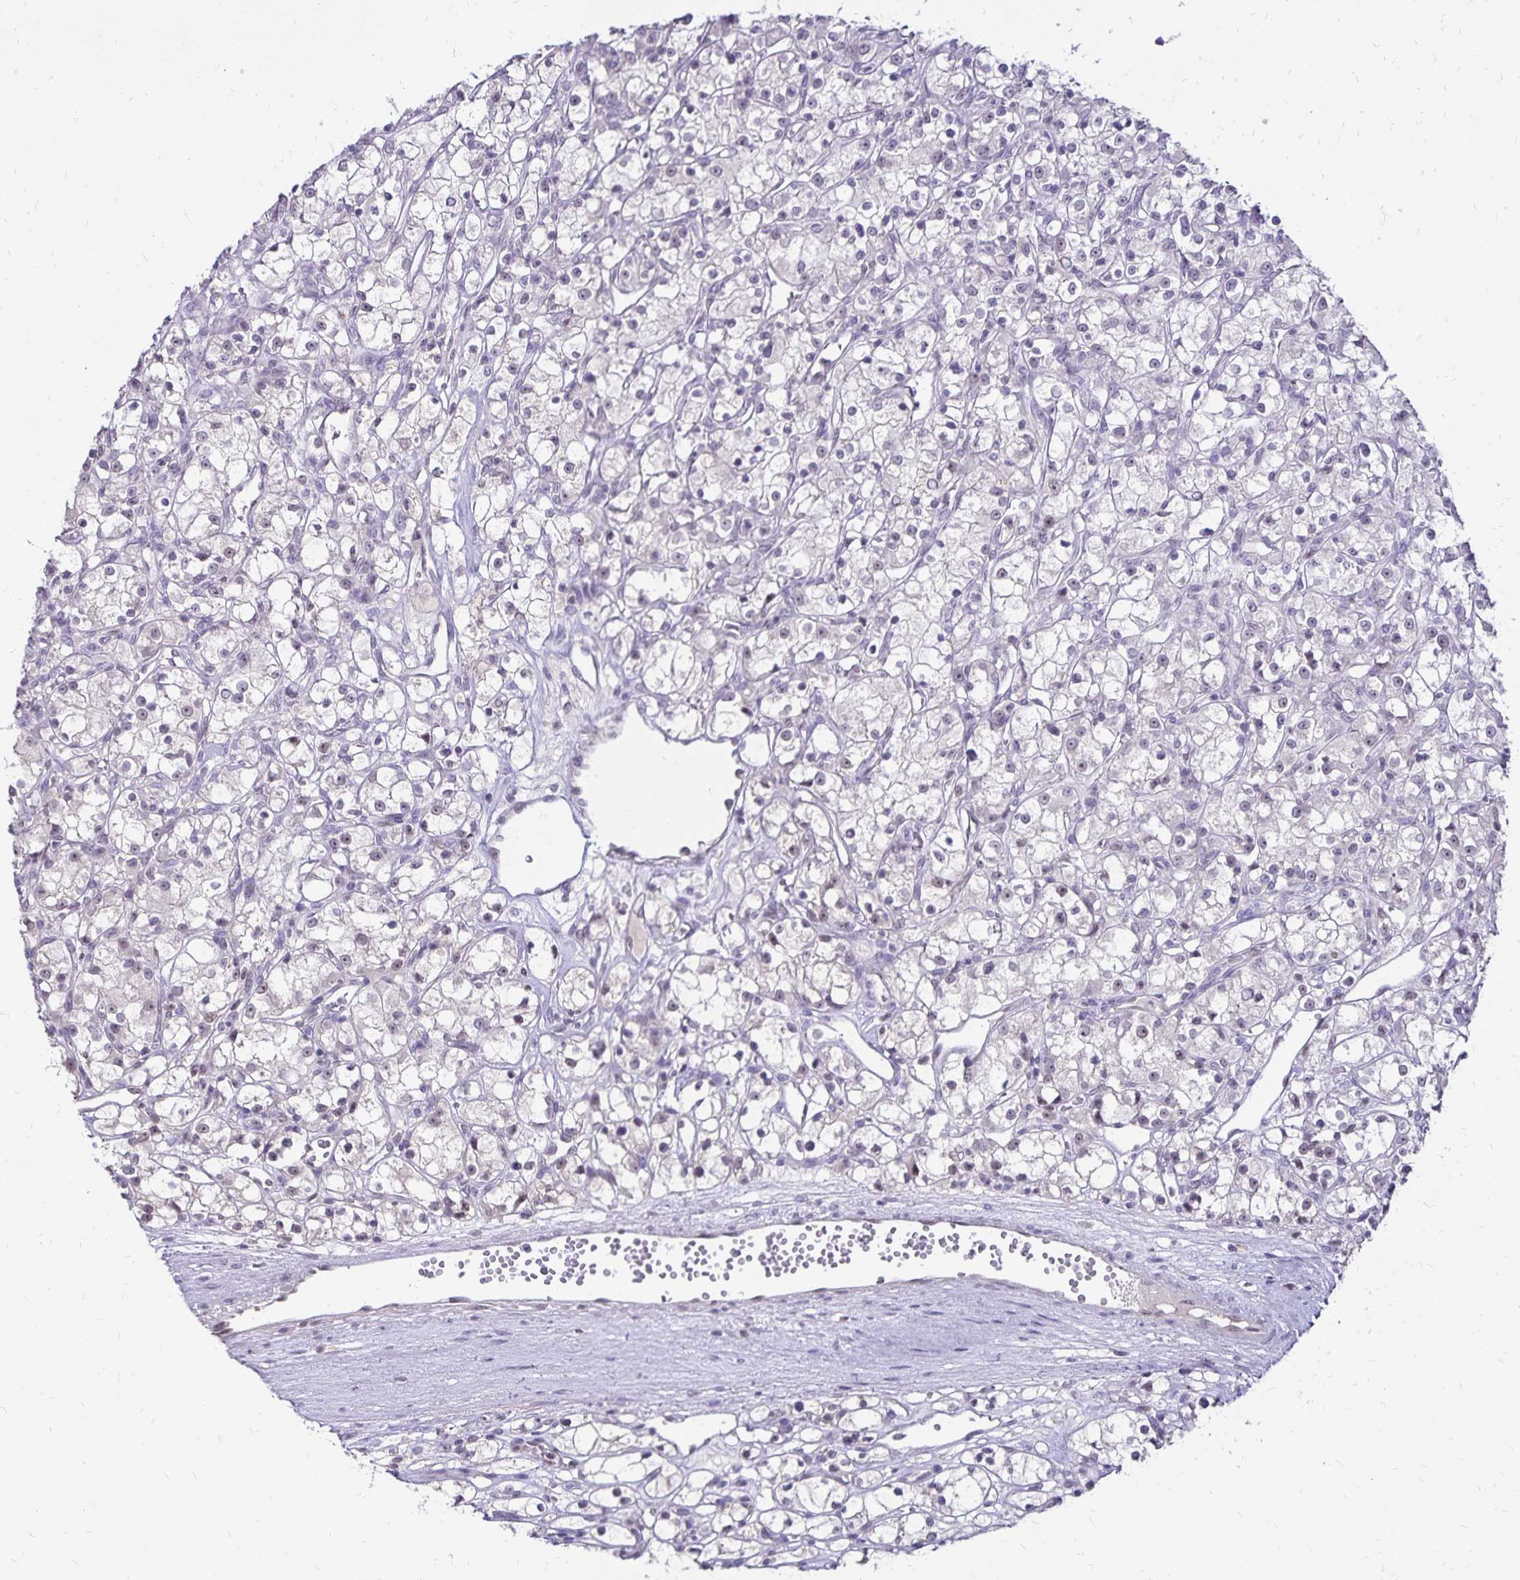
{"staining": {"intensity": "negative", "quantity": "none", "location": "none"}, "tissue": "renal cancer", "cell_type": "Tumor cells", "image_type": "cancer", "snomed": [{"axis": "morphology", "description": "Adenocarcinoma, NOS"}, {"axis": "topography", "description": "Kidney"}], "caption": "Immunohistochemistry of adenocarcinoma (renal) shows no staining in tumor cells.", "gene": "POLB", "patient": {"sex": "female", "age": 59}}